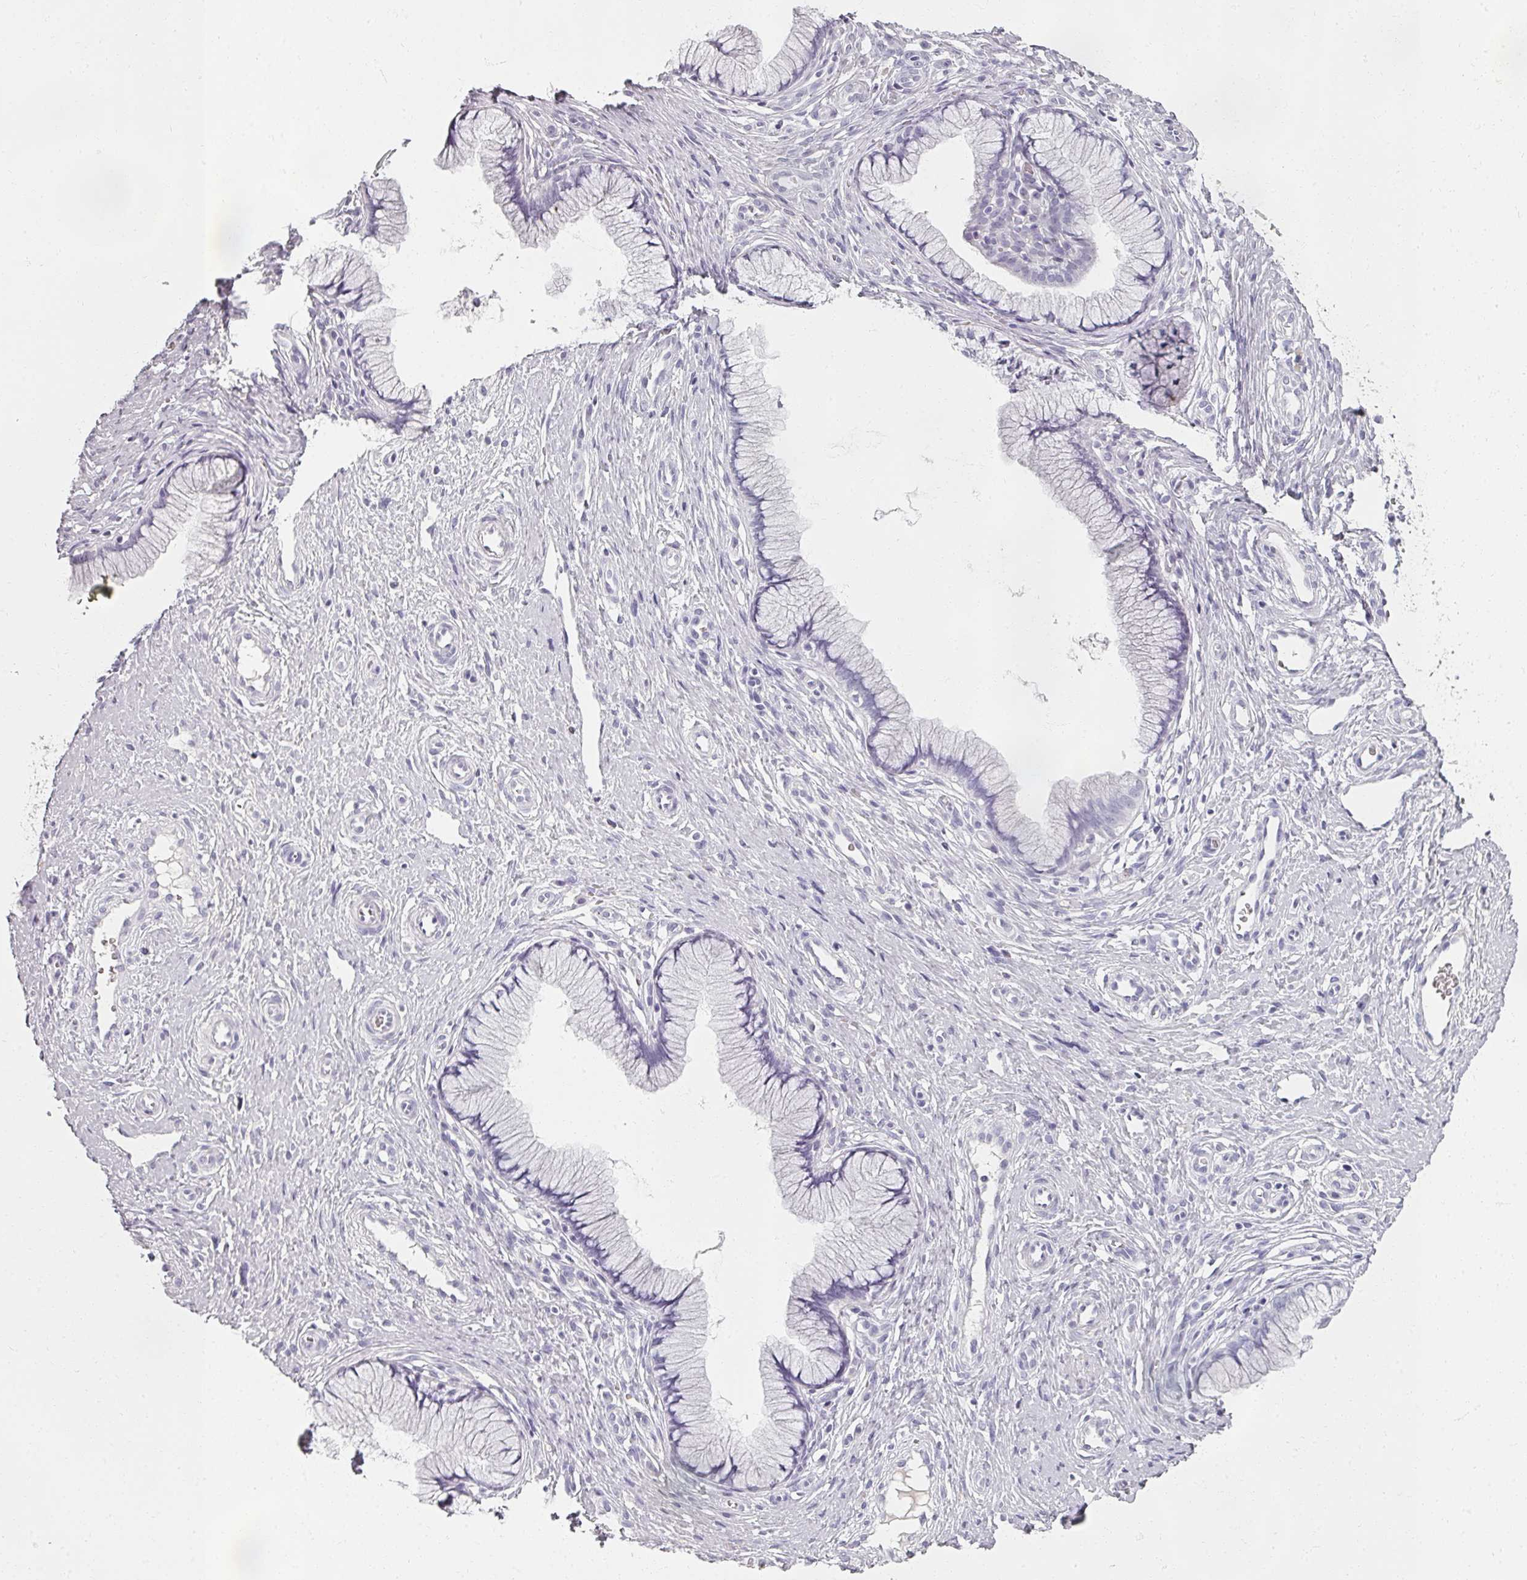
{"staining": {"intensity": "negative", "quantity": "none", "location": "none"}, "tissue": "cervix", "cell_type": "Glandular cells", "image_type": "normal", "snomed": [{"axis": "morphology", "description": "Normal tissue, NOS"}, {"axis": "topography", "description": "Cervix"}], "caption": "This is an IHC image of normal cervix. There is no expression in glandular cells.", "gene": "REG3A", "patient": {"sex": "female", "age": 36}}